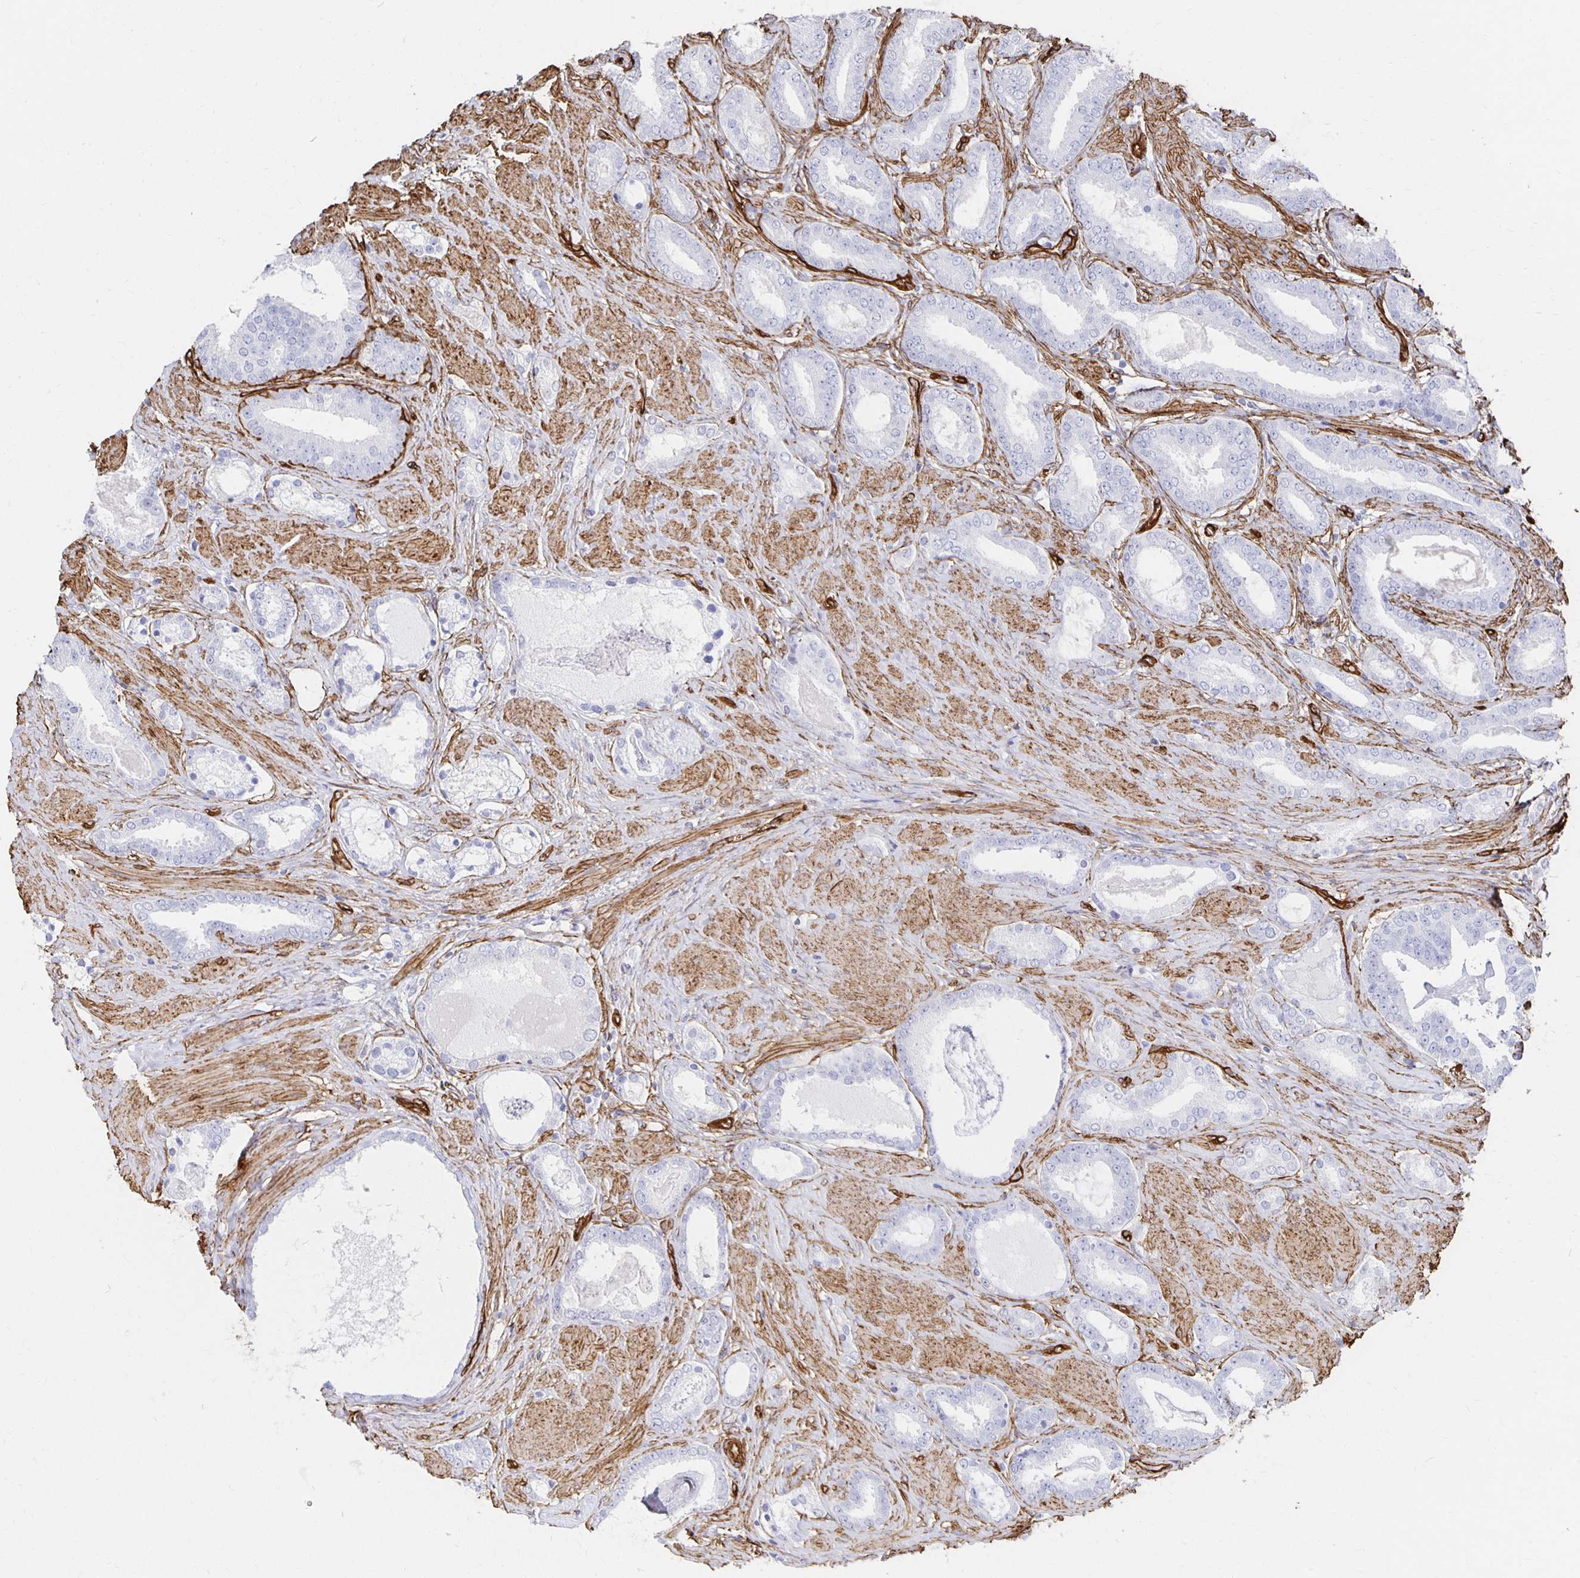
{"staining": {"intensity": "negative", "quantity": "none", "location": "none"}, "tissue": "prostate cancer", "cell_type": "Tumor cells", "image_type": "cancer", "snomed": [{"axis": "morphology", "description": "Adenocarcinoma, High grade"}, {"axis": "topography", "description": "Prostate"}], "caption": "Prostate cancer (high-grade adenocarcinoma) stained for a protein using immunohistochemistry (IHC) demonstrates no positivity tumor cells.", "gene": "VIPR2", "patient": {"sex": "male", "age": 63}}